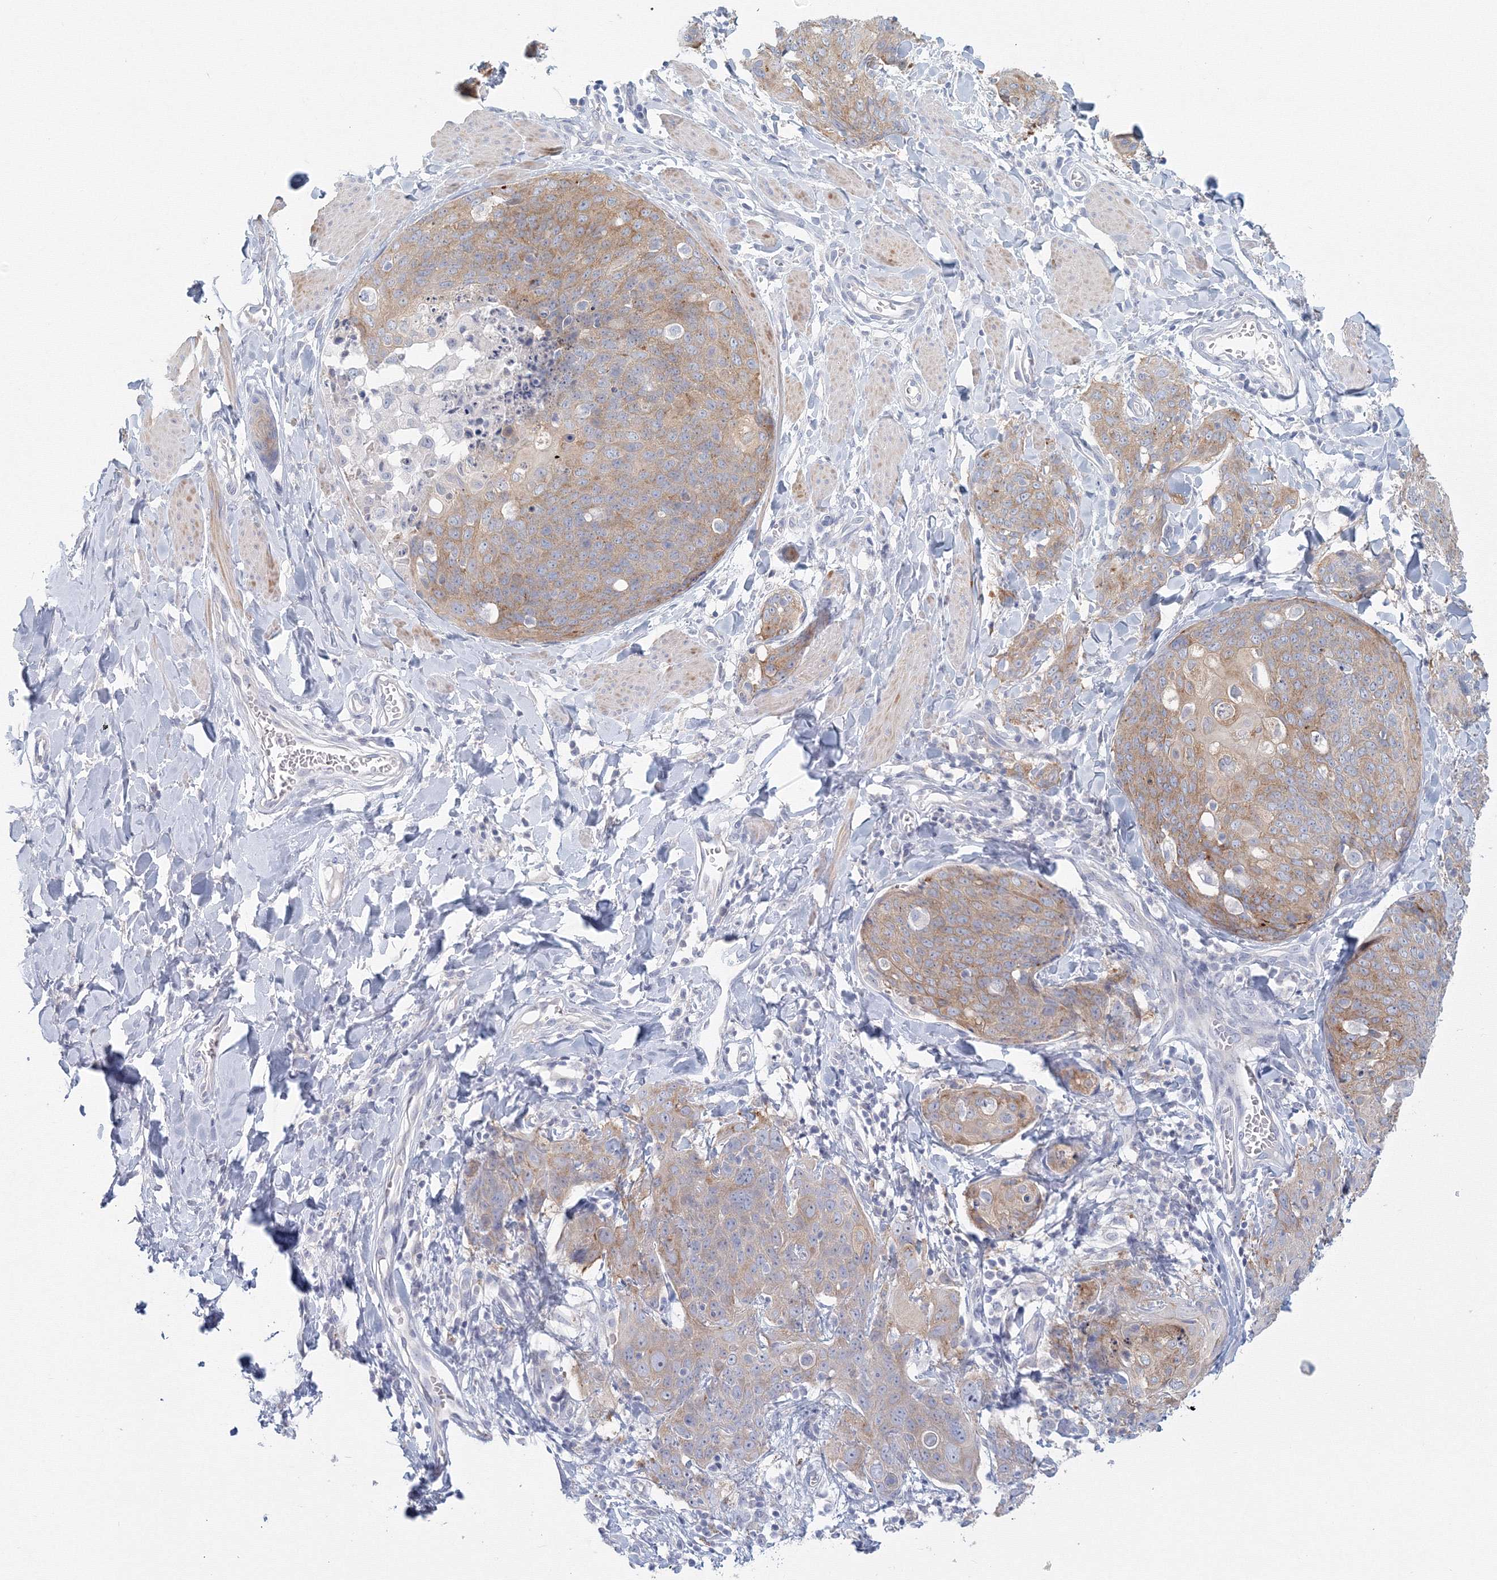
{"staining": {"intensity": "moderate", "quantity": "25%-75%", "location": "cytoplasmic/membranous"}, "tissue": "skin cancer", "cell_type": "Tumor cells", "image_type": "cancer", "snomed": [{"axis": "morphology", "description": "Squamous cell carcinoma, NOS"}, {"axis": "topography", "description": "Skin"}, {"axis": "topography", "description": "Vulva"}], "caption": "Protein staining of skin cancer tissue exhibits moderate cytoplasmic/membranous staining in about 25%-75% of tumor cells. Using DAB (3,3'-diaminobenzidine) (brown) and hematoxylin (blue) stains, captured at high magnification using brightfield microscopy.", "gene": "TACC2", "patient": {"sex": "female", "age": 85}}